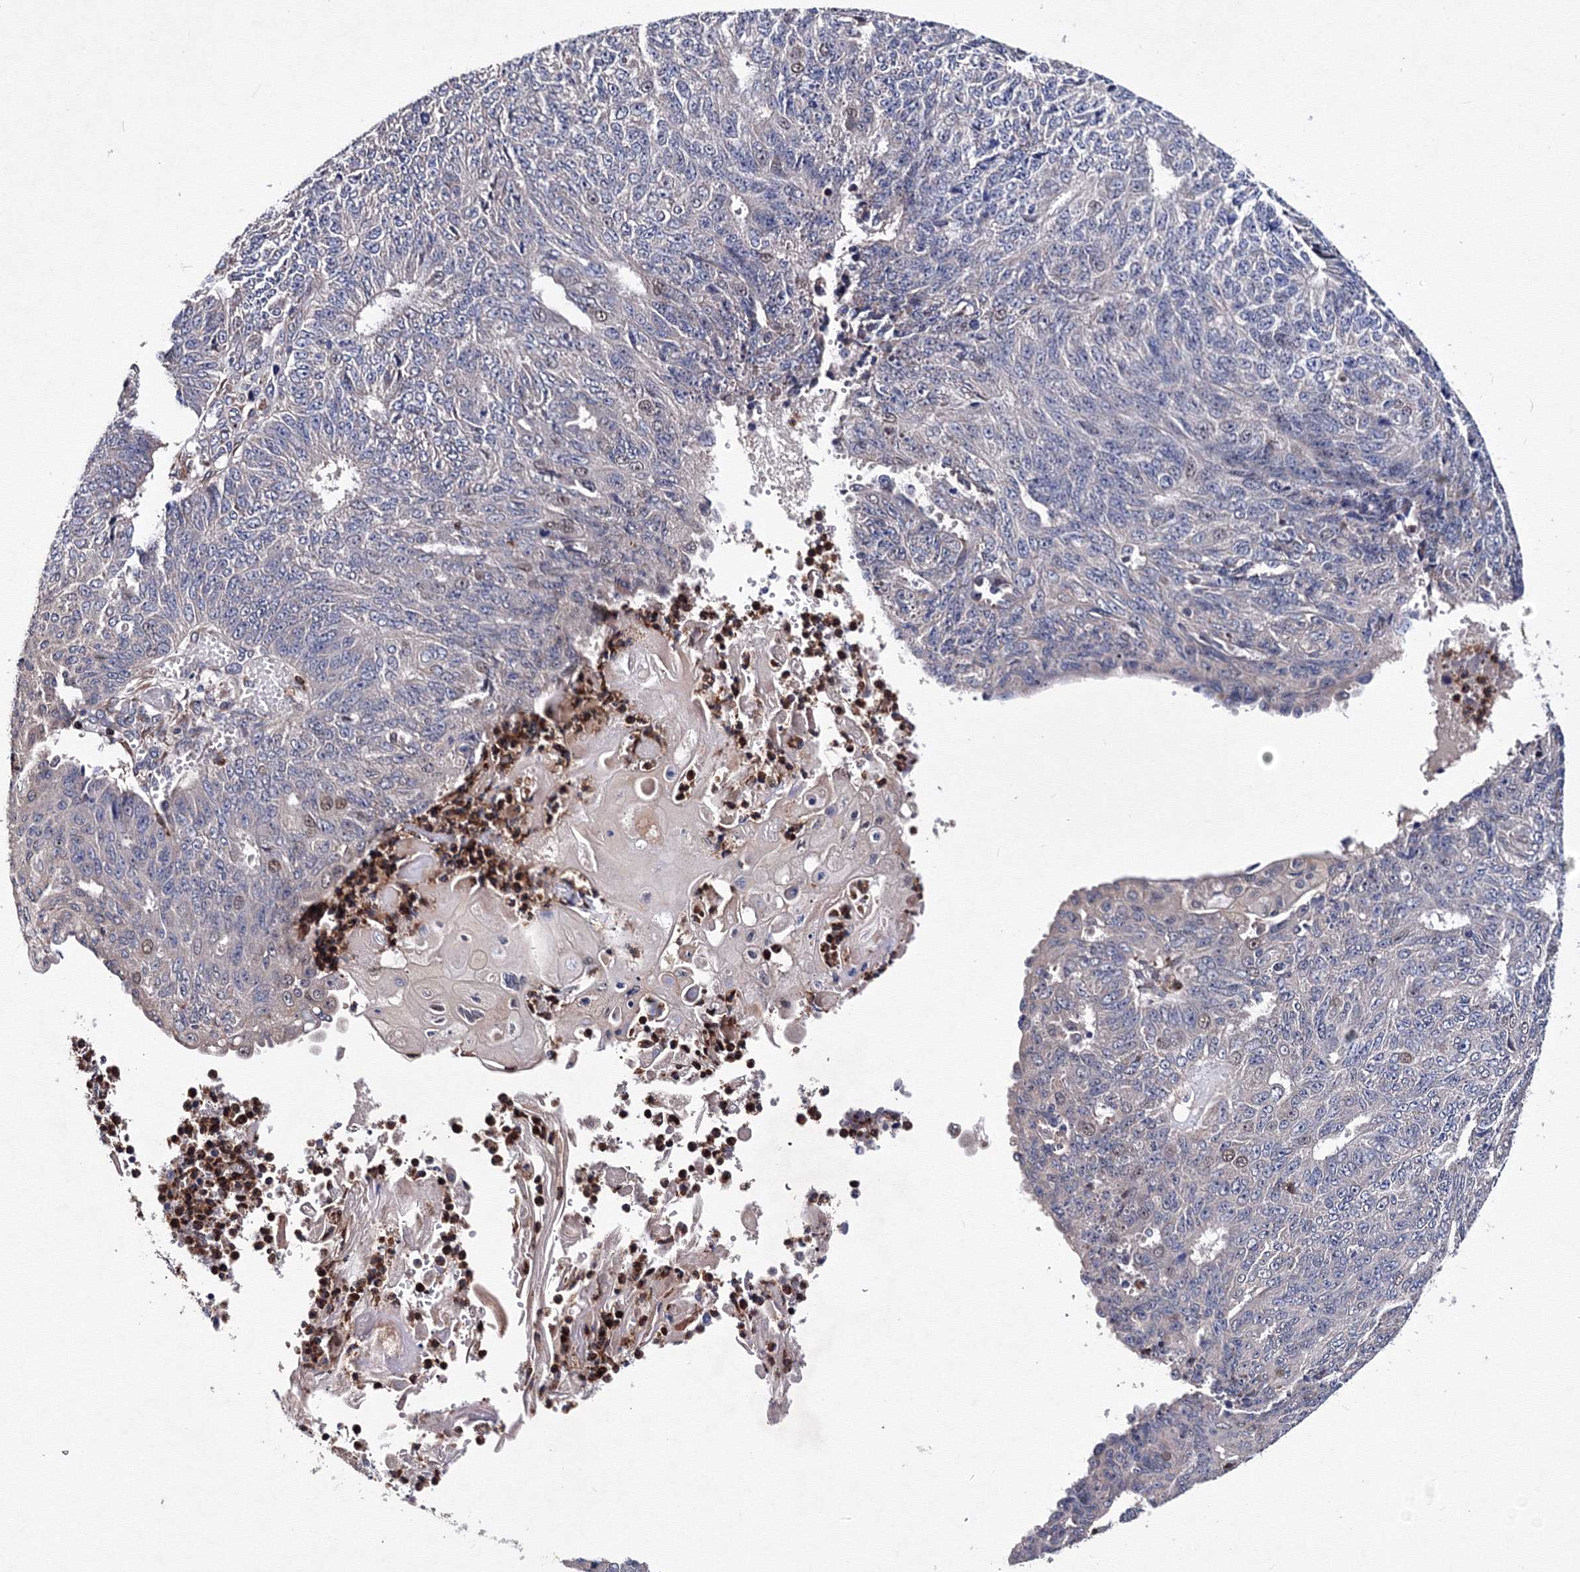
{"staining": {"intensity": "negative", "quantity": "none", "location": "none"}, "tissue": "endometrial cancer", "cell_type": "Tumor cells", "image_type": "cancer", "snomed": [{"axis": "morphology", "description": "Adenocarcinoma, NOS"}, {"axis": "topography", "description": "Endometrium"}], "caption": "DAB (3,3'-diaminobenzidine) immunohistochemical staining of human endometrial adenocarcinoma demonstrates no significant expression in tumor cells. The staining is performed using DAB brown chromogen with nuclei counter-stained in using hematoxylin.", "gene": "PHYKPL", "patient": {"sex": "female", "age": 32}}